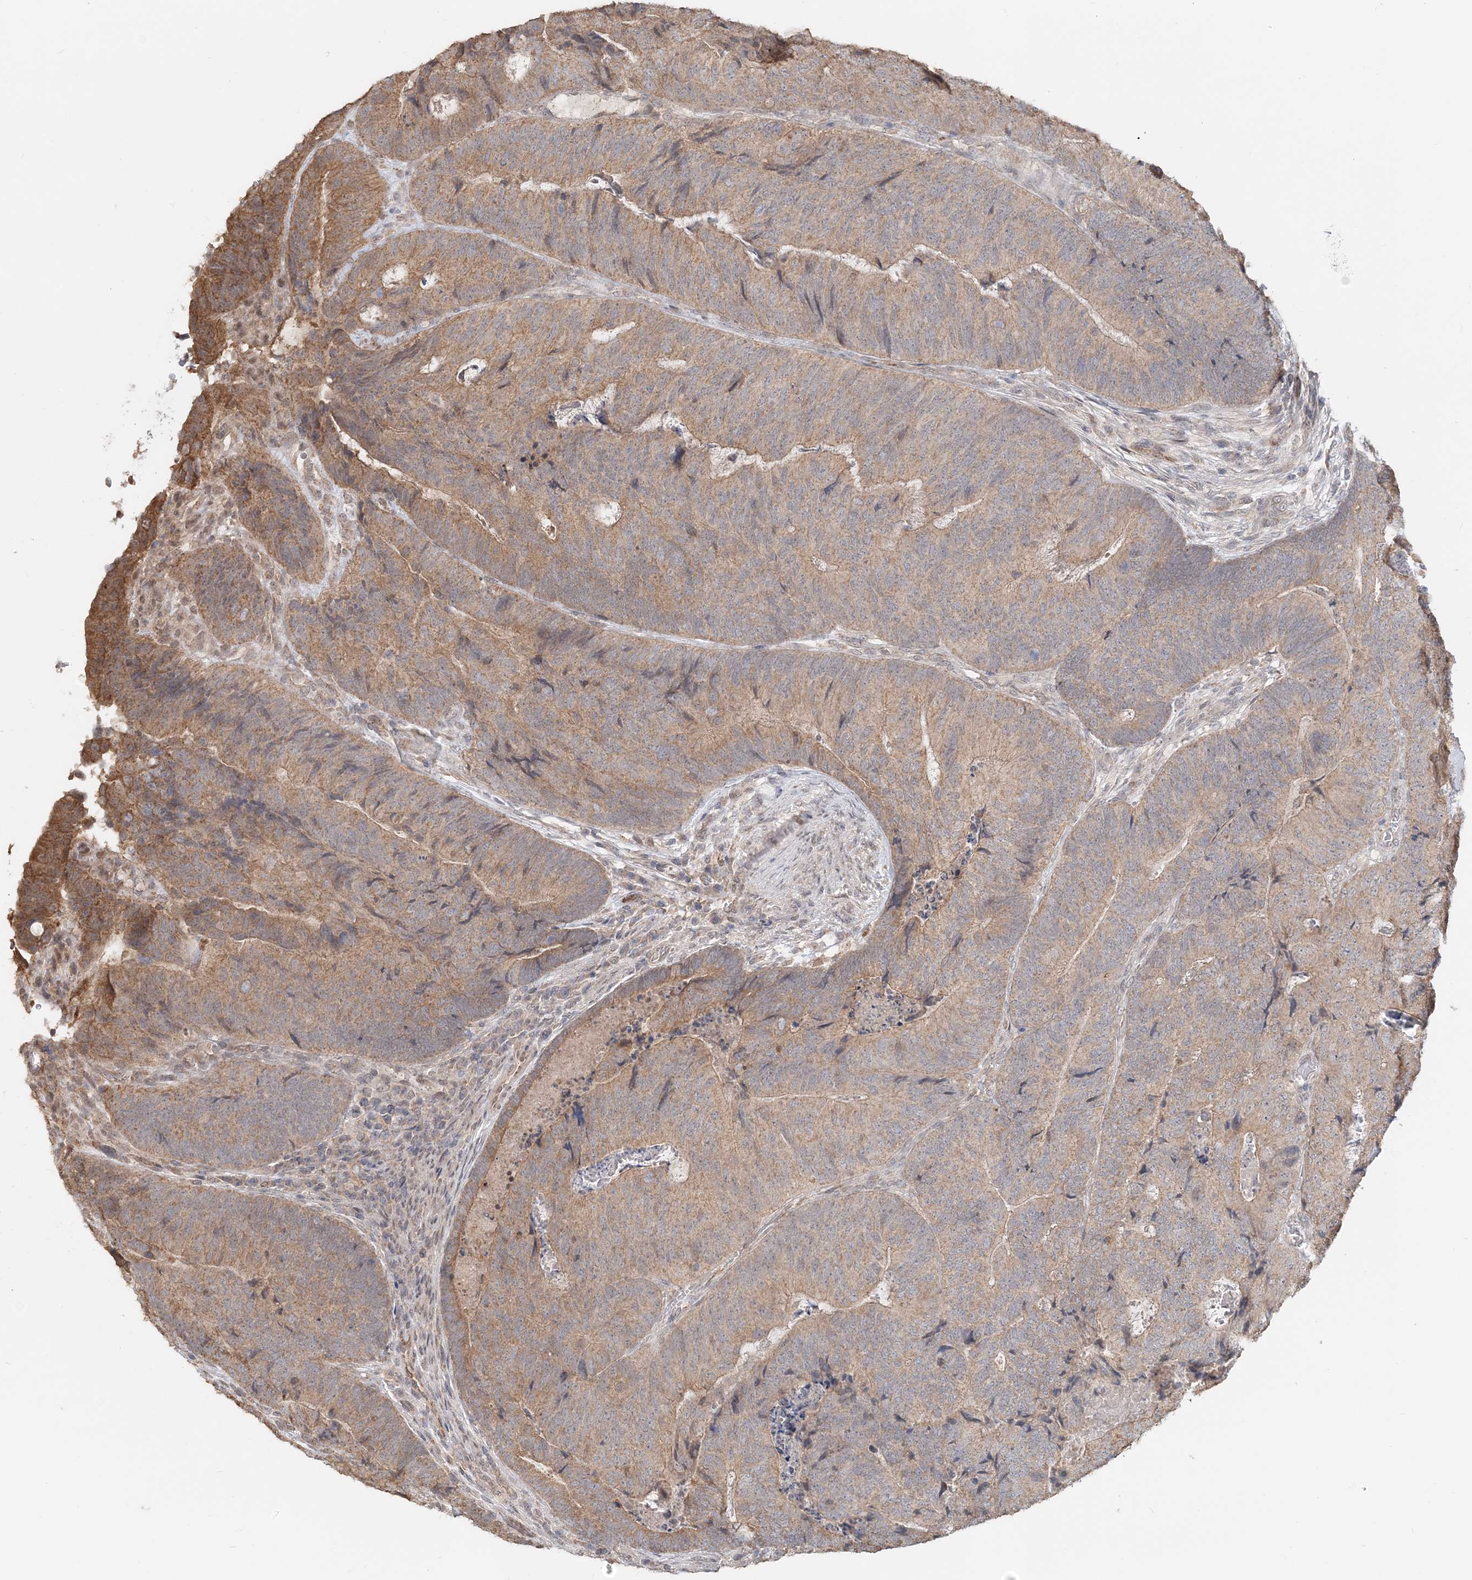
{"staining": {"intensity": "moderate", "quantity": ">75%", "location": "cytoplasmic/membranous"}, "tissue": "colorectal cancer", "cell_type": "Tumor cells", "image_type": "cancer", "snomed": [{"axis": "morphology", "description": "Adenocarcinoma, NOS"}, {"axis": "topography", "description": "Colon"}], "caption": "Immunohistochemical staining of colorectal cancer (adenocarcinoma) shows moderate cytoplasmic/membranous protein positivity in approximately >75% of tumor cells. (Brightfield microscopy of DAB IHC at high magnification).", "gene": "FBXO38", "patient": {"sex": "female", "age": 67}}